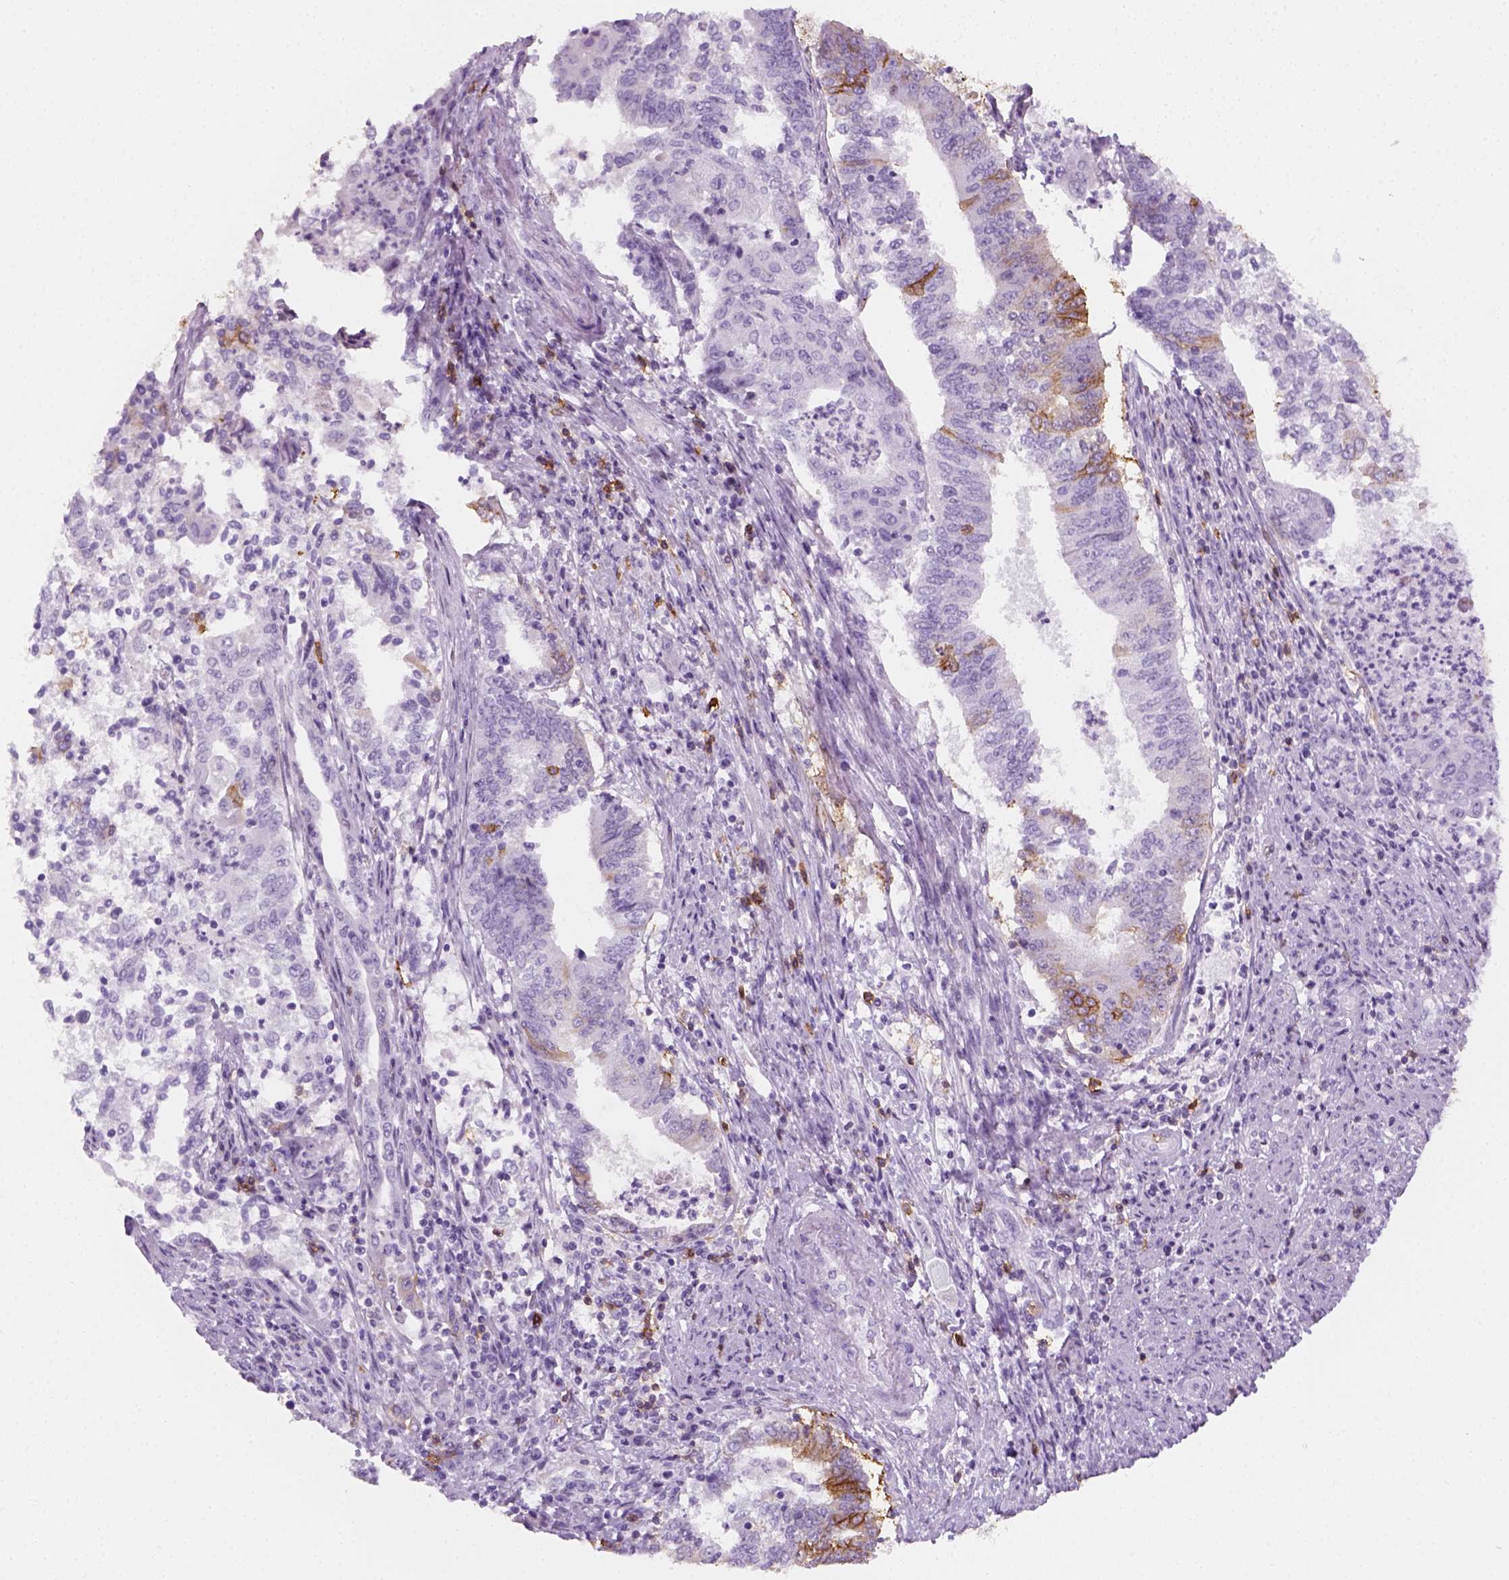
{"staining": {"intensity": "strong", "quantity": "<25%", "location": "cytoplasmic/membranous"}, "tissue": "endometrial cancer", "cell_type": "Tumor cells", "image_type": "cancer", "snomed": [{"axis": "morphology", "description": "Adenocarcinoma, NOS"}, {"axis": "topography", "description": "Endometrium"}], "caption": "The immunohistochemical stain highlights strong cytoplasmic/membranous staining in tumor cells of adenocarcinoma (endometrial) tissue.", "gene": "AQP3", "patient": {"sex": "female", "age": 65}}